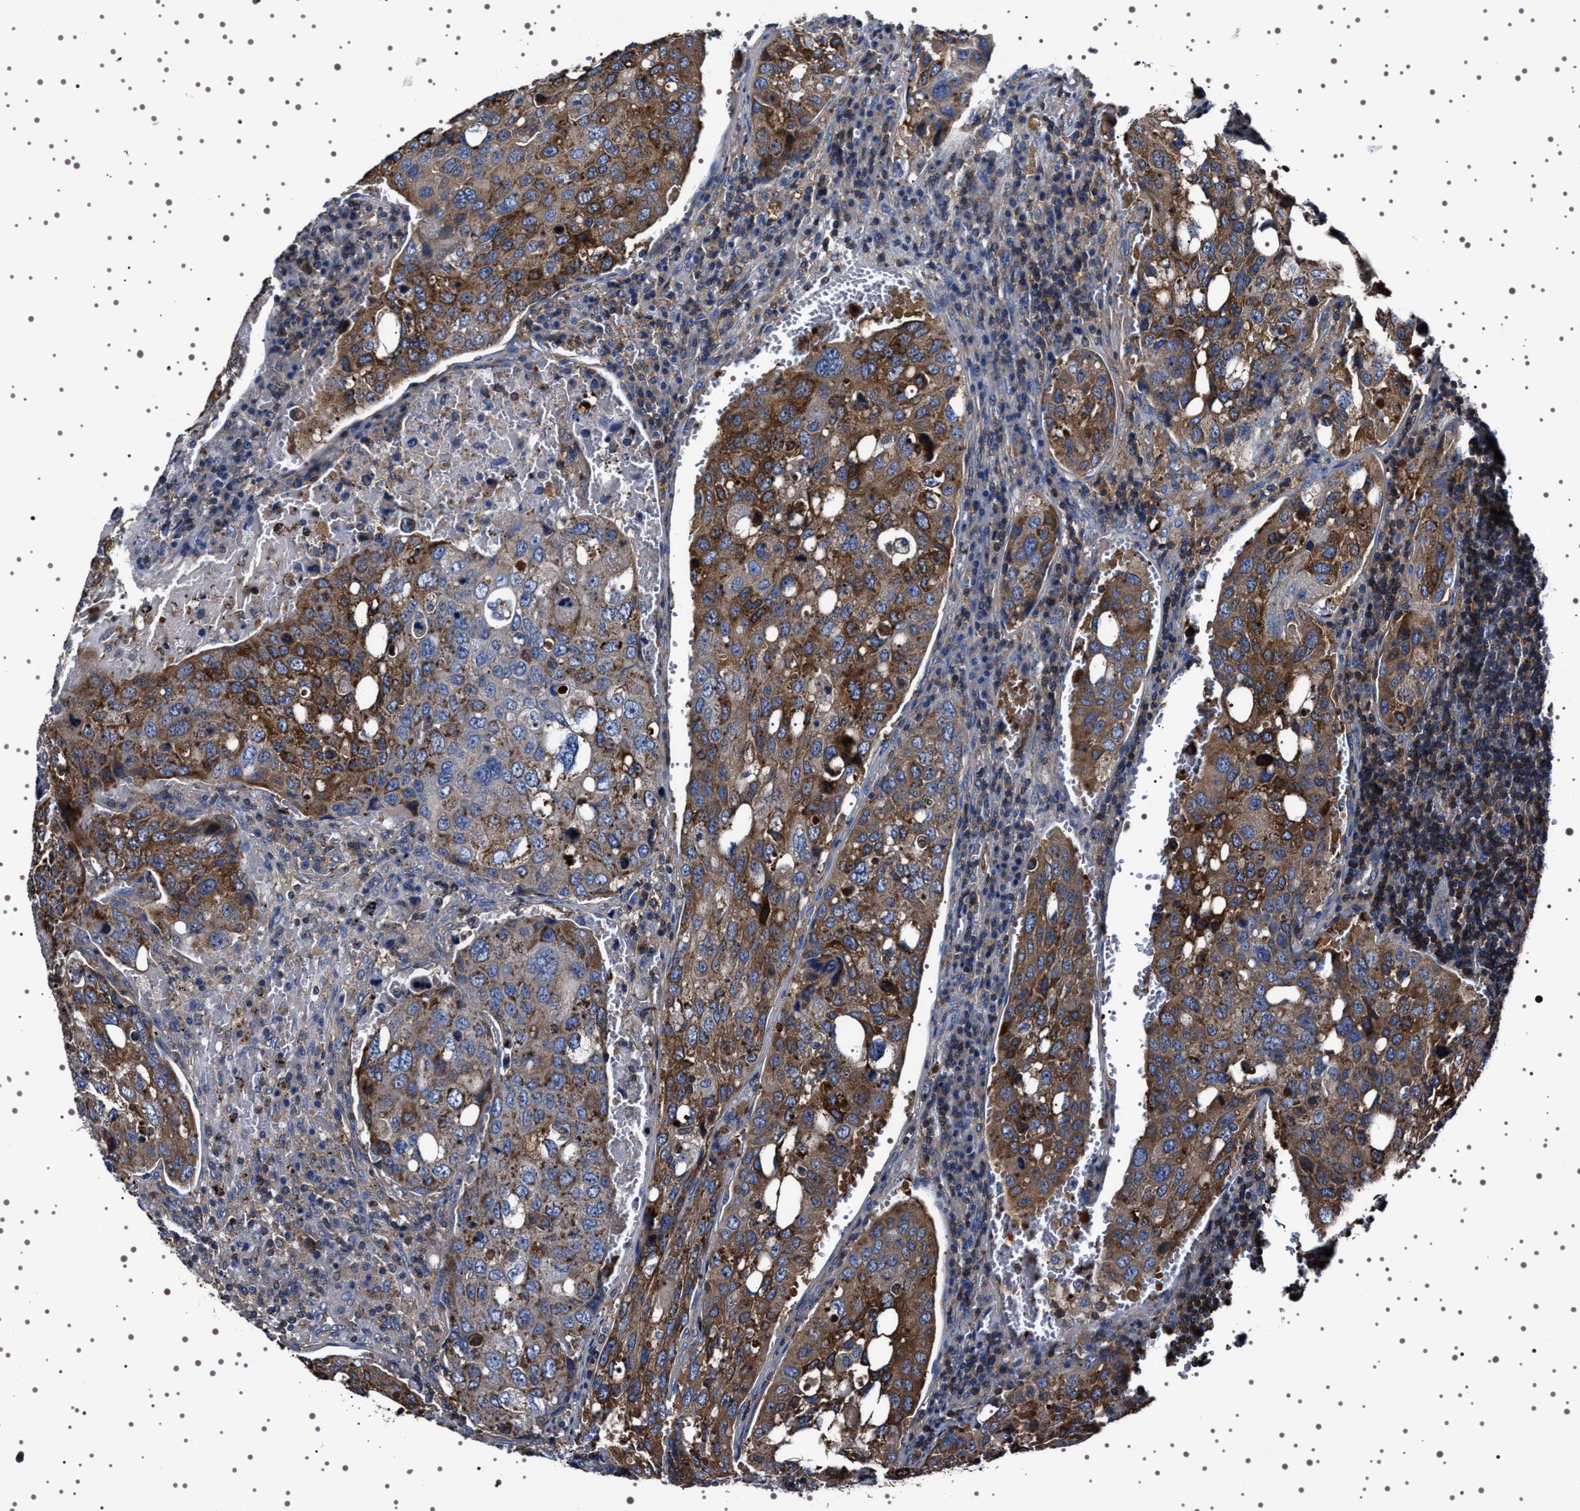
{"staining": {"intensity": "moderate", "quantity": ">75%", "location": "cytoplasmic/membranous"}, "tissue": "urothelial cancer", "cell_type": "Tumor cells", "image_type": "cancer", "snomed": [{"axis": "morphology", "description": "Urothelial carcinoma, High grade"}, {"axis": "topography", "description": "Lymph node"}, {"axis": "topography", "description": "Urinary bladder"}], "caption": "Immunohistochemistry photomicrograph of neoplastic tissue: human high-grade urothelial carcinoma stained using IHC shows medium levels of moderate protein expression localized specifically in the cytoplasmic/membranous of tumor cells, appearing as a cytoplasmic/membranous brown color.", "gene": "WDR1", "patient": {"sex": "male", "age": 51}}